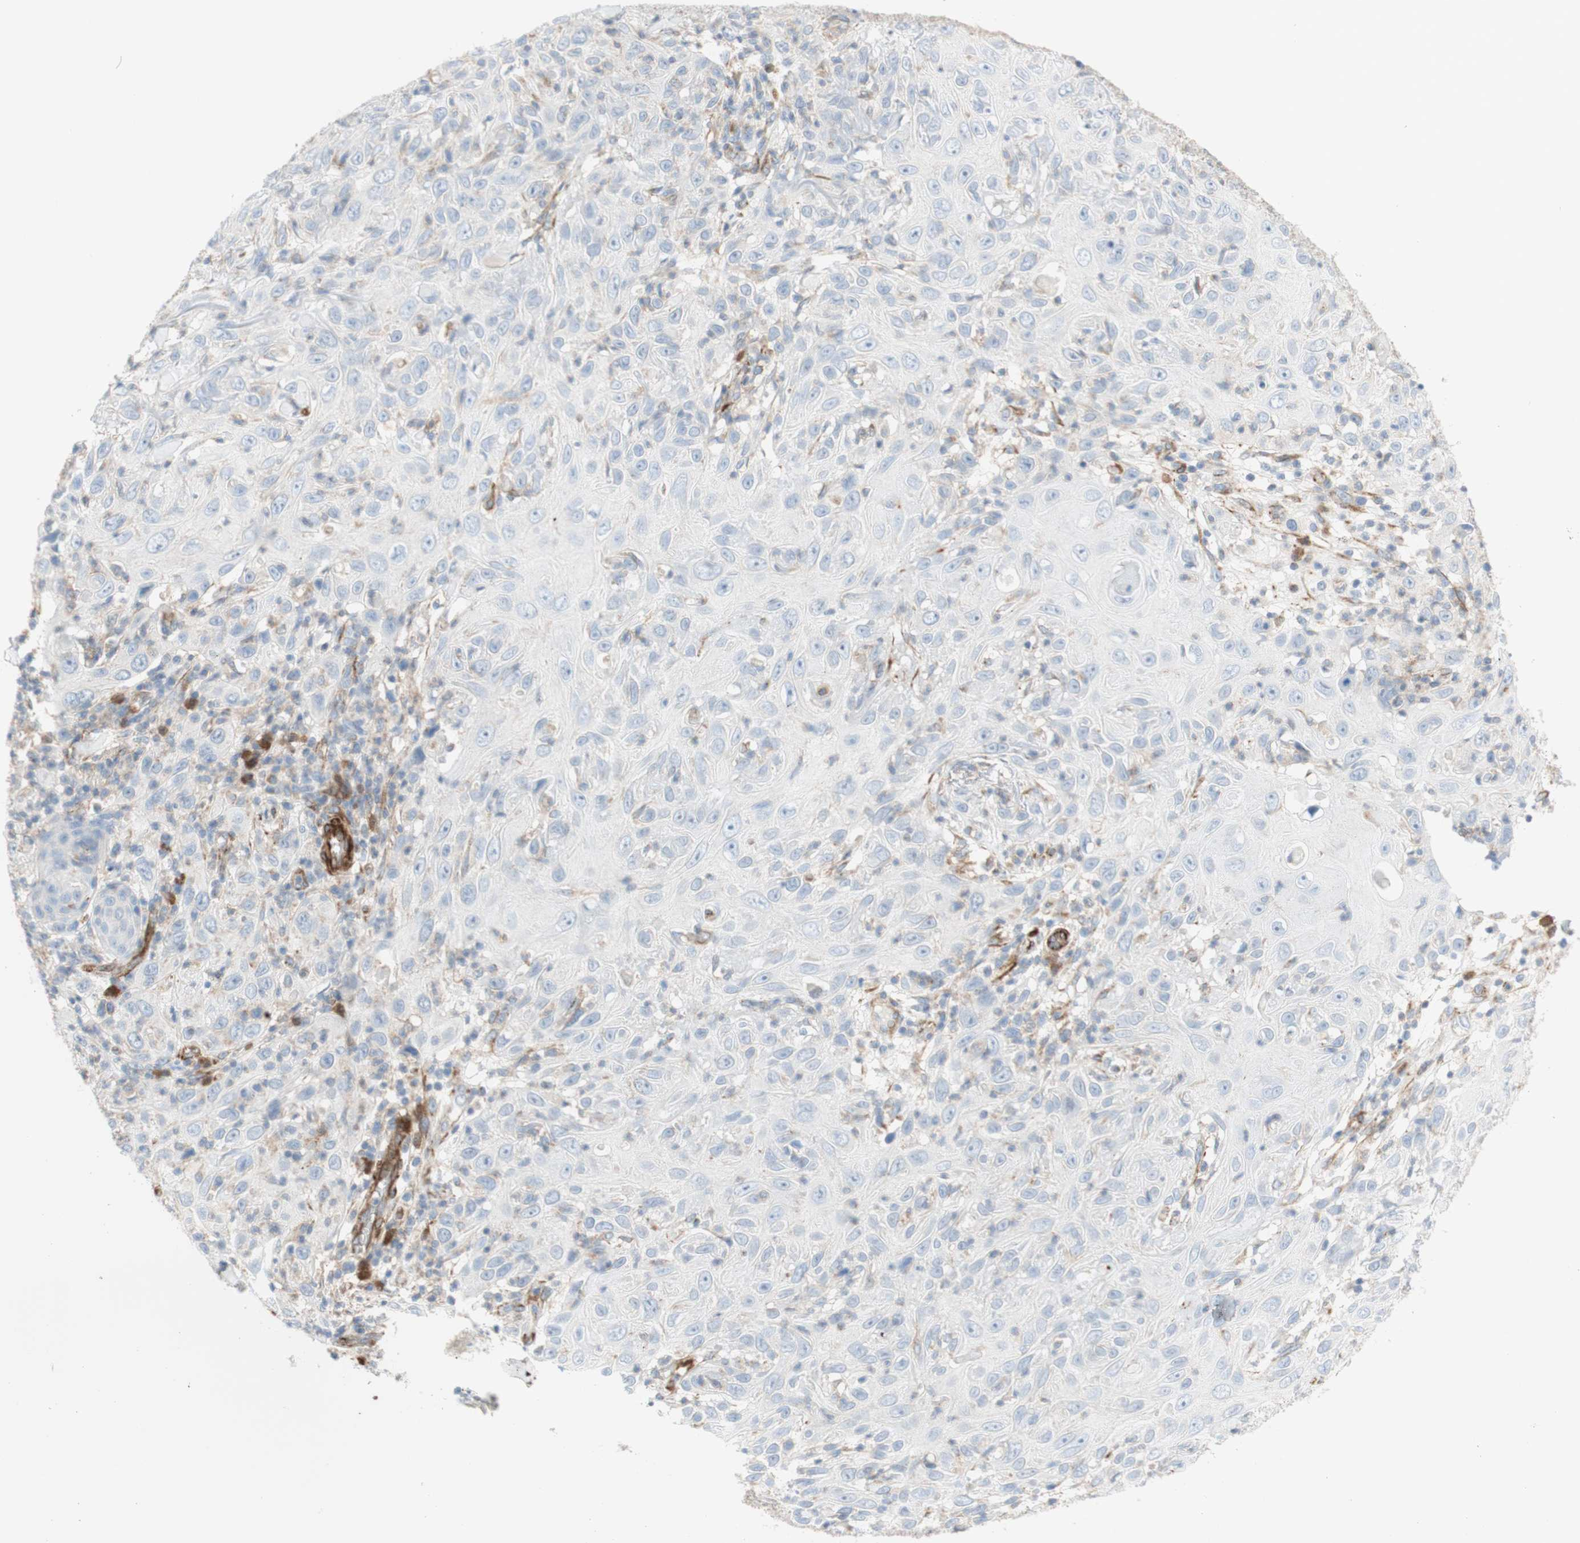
{"staining": {"intensity": "negative", "quantity": "none", "location": "none"}, "tissue": "skin cancer", "cell_type": "Tumor cells", "image_type": "cancer", "snomed": [{"axis": "morphology", "description": "Squamous cell carcinoma, NOS"}, {"axis": "topography", "description": "Skin"}], "caption": "Immunohistochemistry (IHC) of human squamous cell carcinoma (skin) reveals no staining in tumor cells.", "gene": "POU2AF1", "patient": {"sex": "female", "age": 88}}